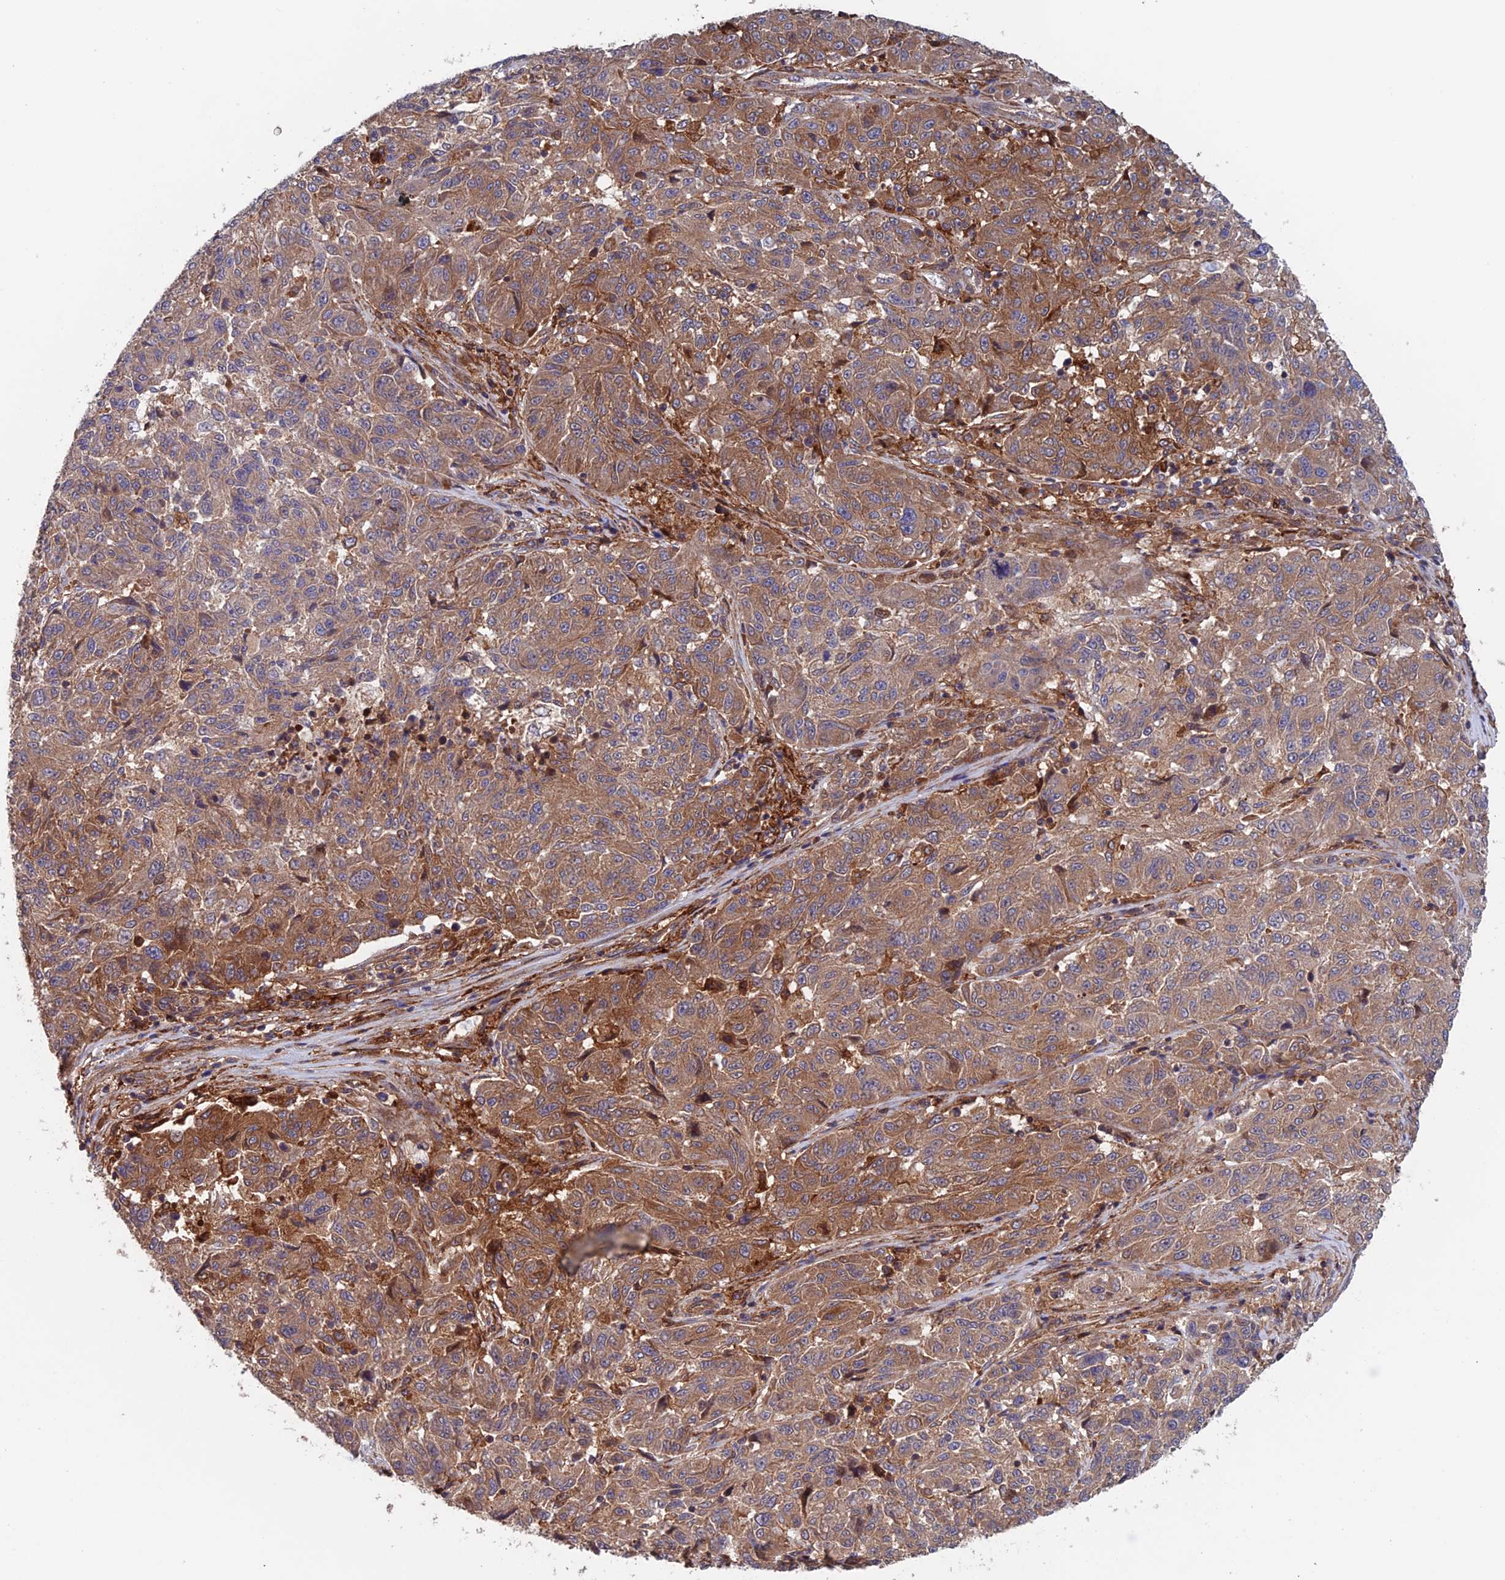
{"staining": {"intensity": "moderate", "quantity": ">75%", "location": "cytoplasmic/membranous"}, "tissue": "melanoma", "cell_type": "Tumor cells", "image_type": "cancer", "snomed": [{"axis": "morphology", "description": "Malignant melanoma, NOS"}, {"axis": "topography", "description": "Skin"}], "caption": "Moderate cytoplasmic/membranous staining for a protein is identified in approximately >75% of tumor cells of malignant melanoma using IHC.", "gene": "NUDT16L1", "patient": {"sex": "male", "age": 53}}